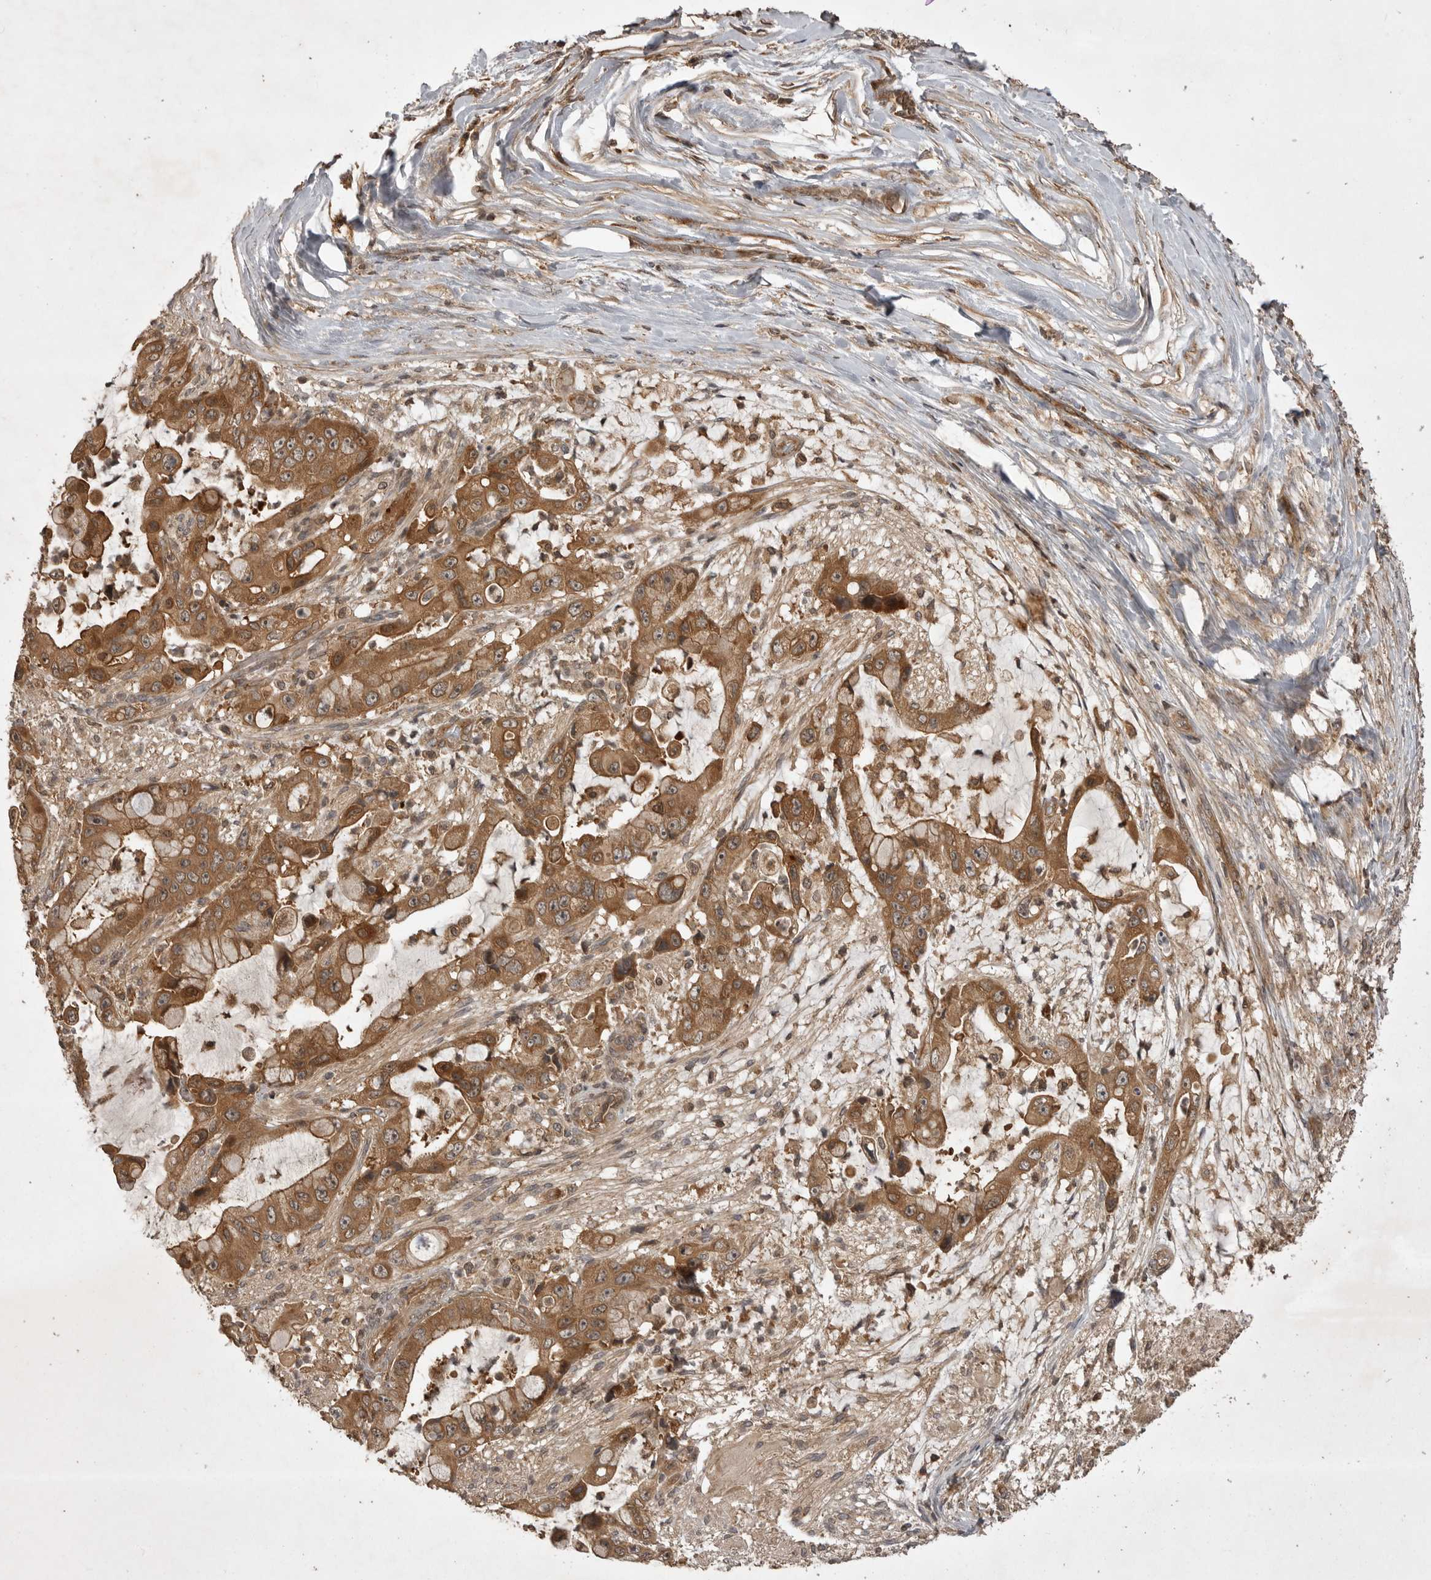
{"staining": {"intensity": "moderate", "quantity": ">75%", "location": "cytoplasmic/membranous"}, "tissue": "liver cancer", "cell_type": "Tumor cells", "image_type": "cancer", "snomed": [{"axis": "morphology", "description": "Cholangiocarcinoma"}, {"axis": "topography", "description": "Liver"}], "caption": "The micrograph exhibits immunohistochemical staining of liver cancer. There is moderate cytoplasmic/membranous staining is seen in approximately >75% of tumor cells. (DAB = brown stain, brightfield microscopy at high magnification).", "gene": "STK24", "patient": {"sex": "female", "age": 54}}